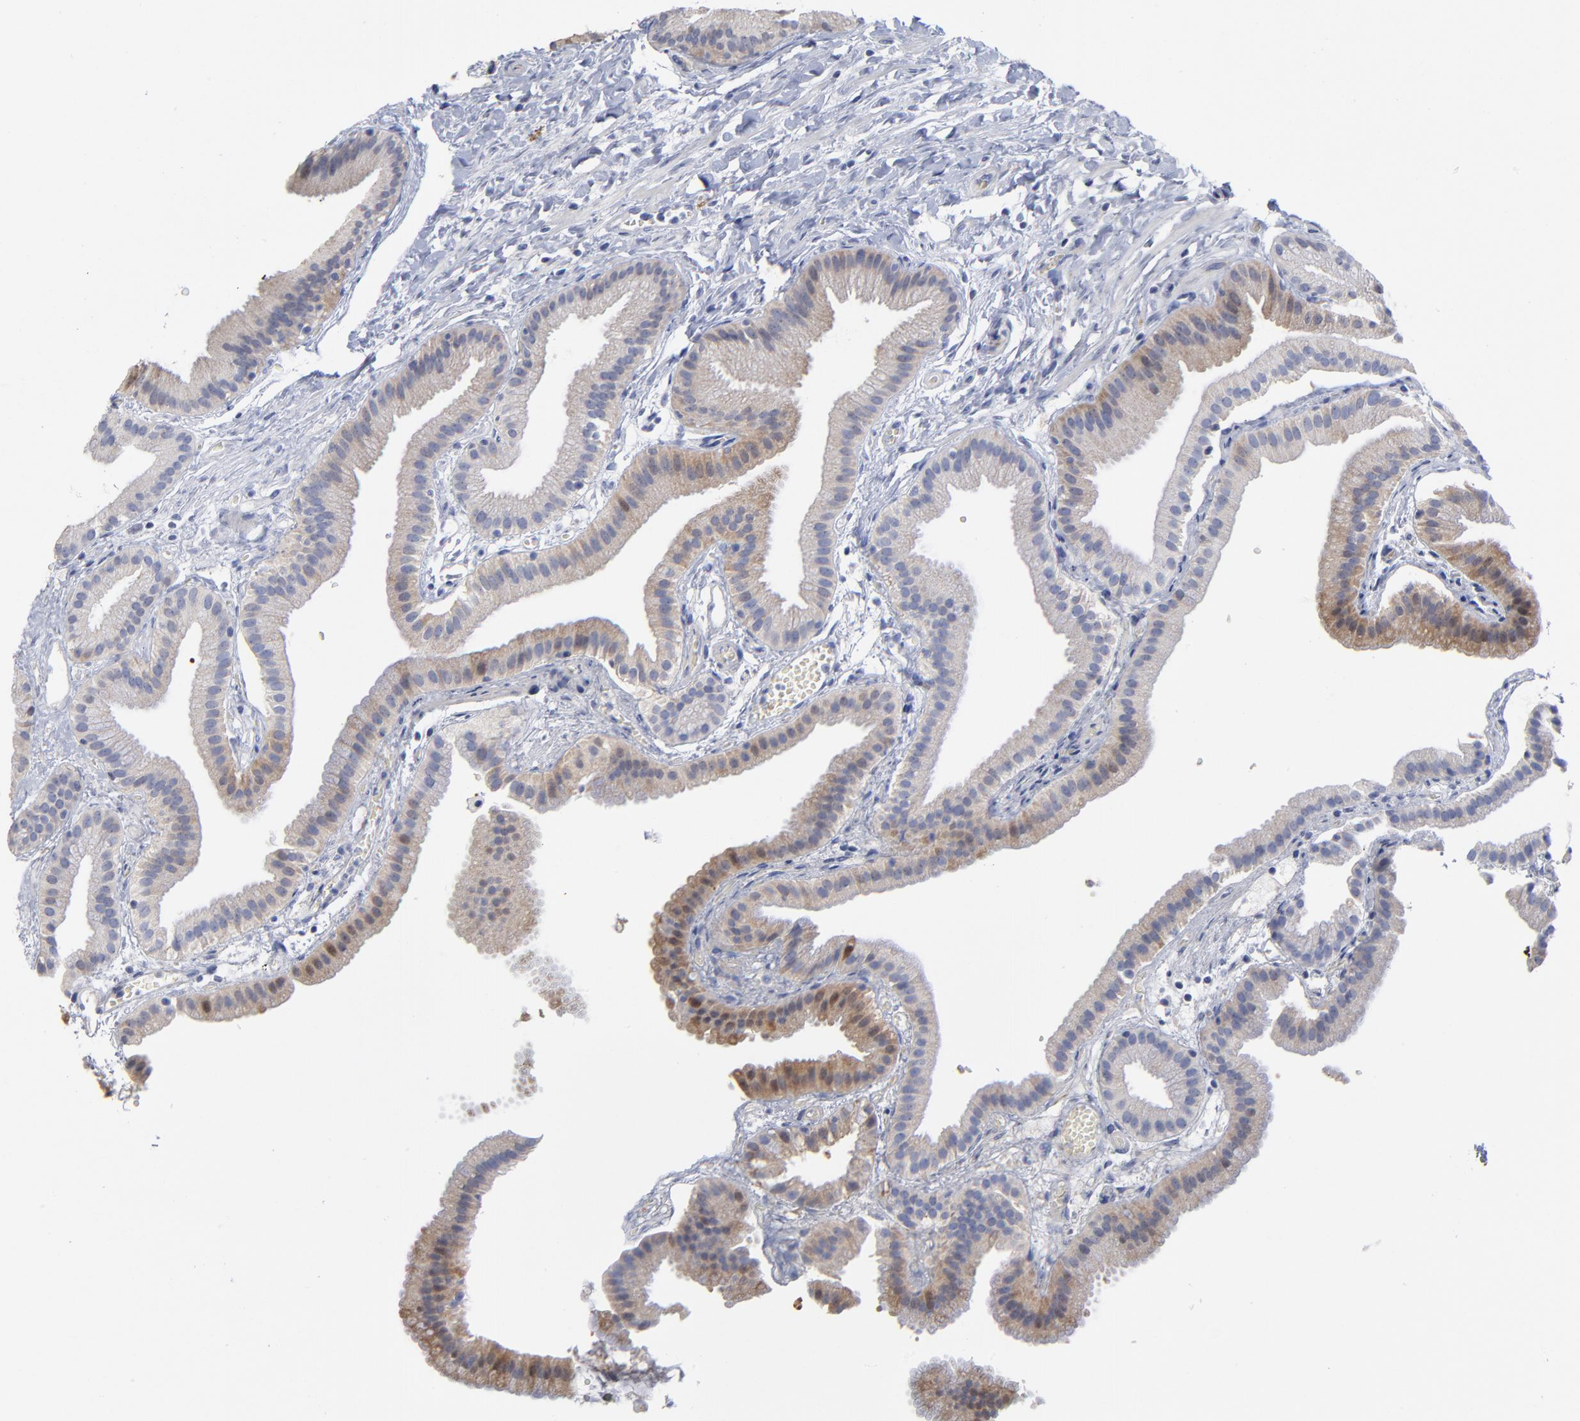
{"staining": {"intensity": "weak", "quantity": "25%-75%", "location": "cytoplasmic/membranous"}, "tissue": "gallbladder", "cell_type": "Glandular cells", "image_type": "normal", "snomed": [{"axis": "morphology", "description": "Normal tissue, NOS"}, {"axis": "topography", "description": "Gallbladder"}], "caption": "A brown stain highlights weak cytoplasmic/membranous positivity of a protein in glandular cells of normal gallbladder.", "gene": "PTP4A1", "patient": {"sex": "female", "age": 63}}